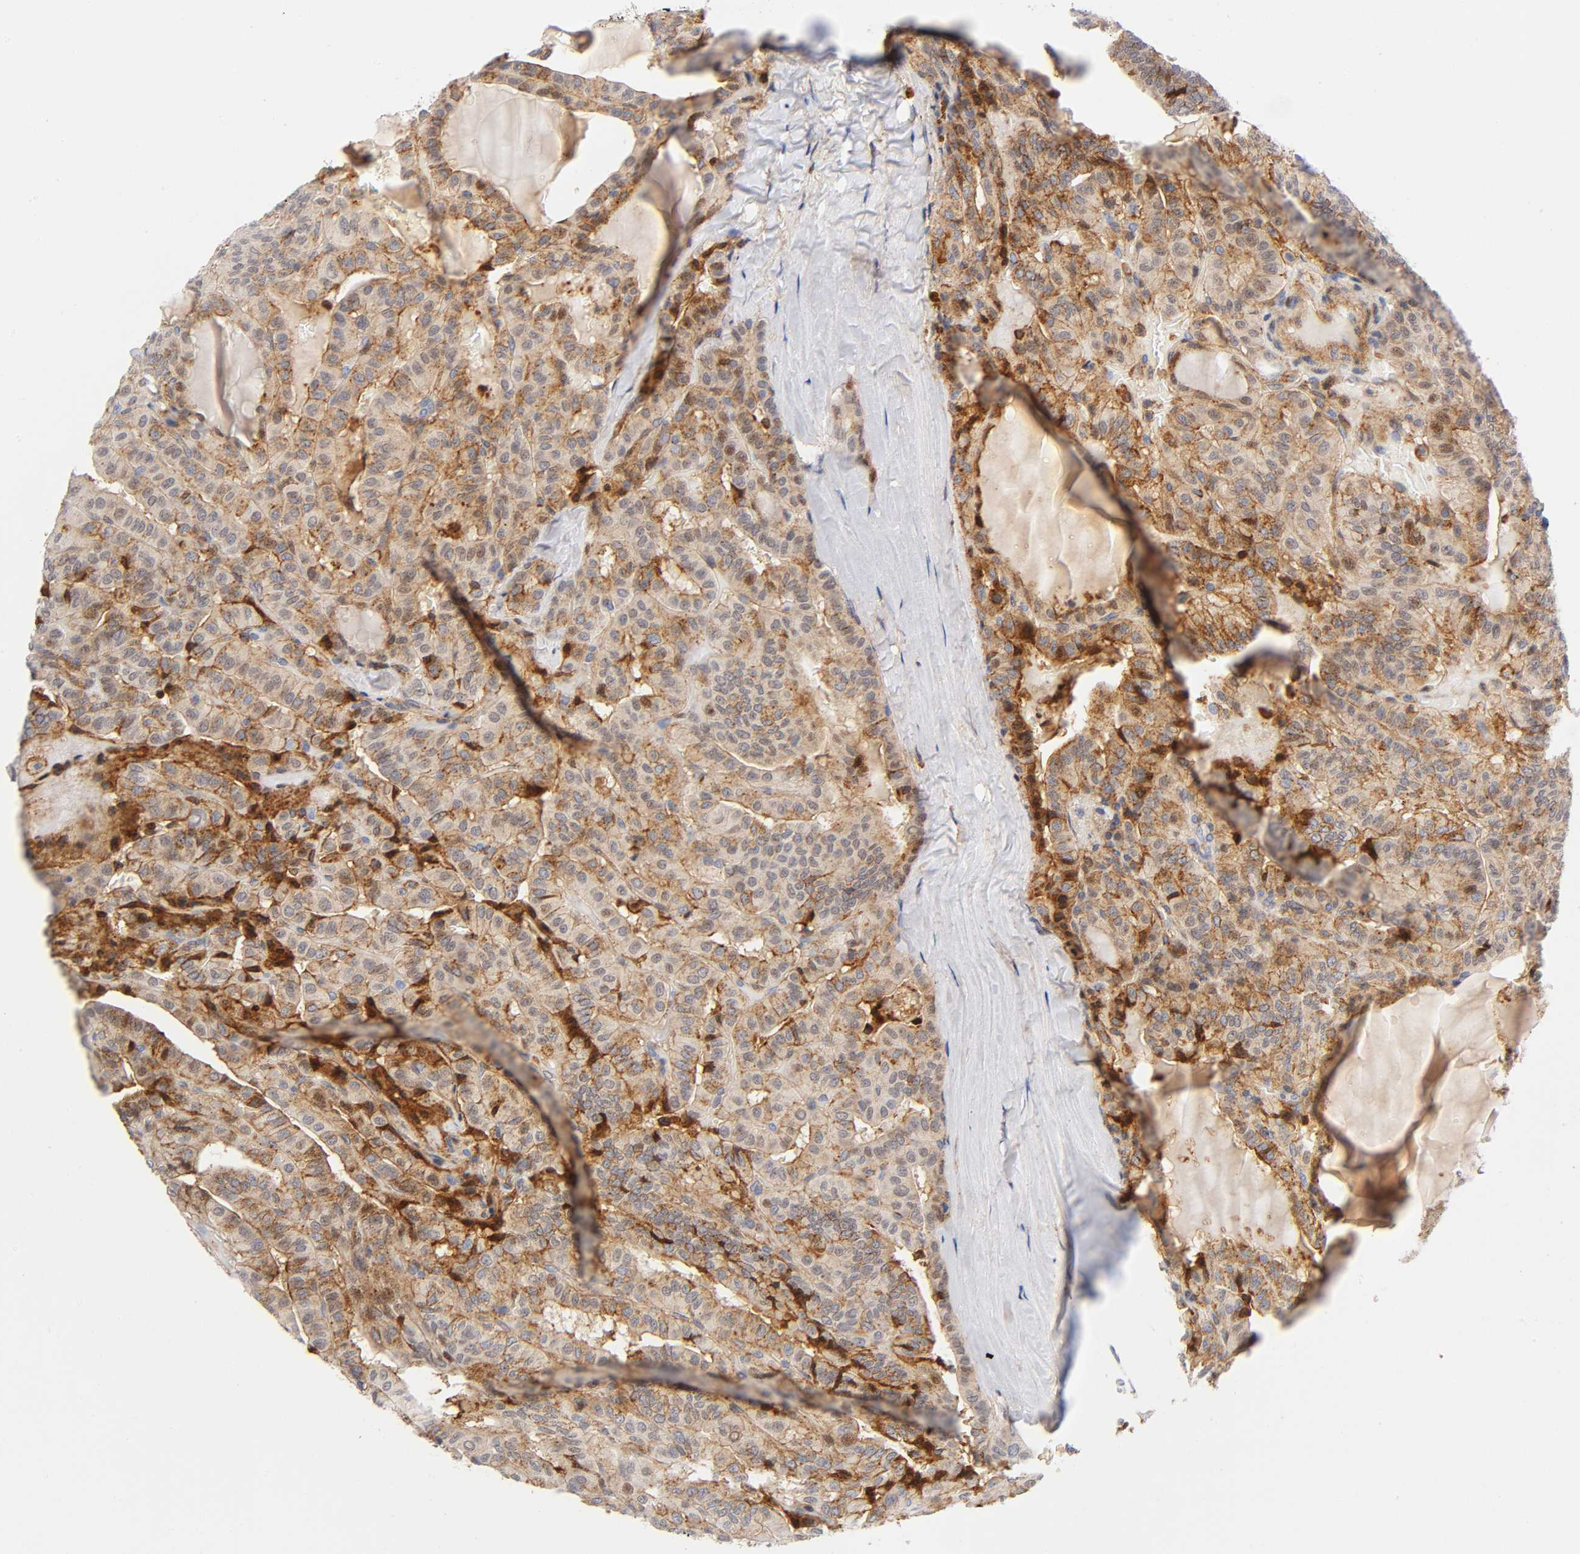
{"staining": {"intensity": "moderate", "quantity": ">75%", "location": "cytoplasmic/membranous,nuclear"}, "tissue": "thyroid cancer", "cell_type": "Tumor cells", "image_type": "cancer", "snomed": [{"axis": "morphology", "description": "Papillary adenocarcinoma, NOS"}, {"axis": "topography", "description": "Thyroid gland"}], "caption": "Tumor cells display moderate cytoplasmic/membranous and nuclear expression in about >75% of cells in papillary adenocarcinoma (thyroid).", "gene": "ANXA7", "patient": {"sex": "male", "age": 77}}